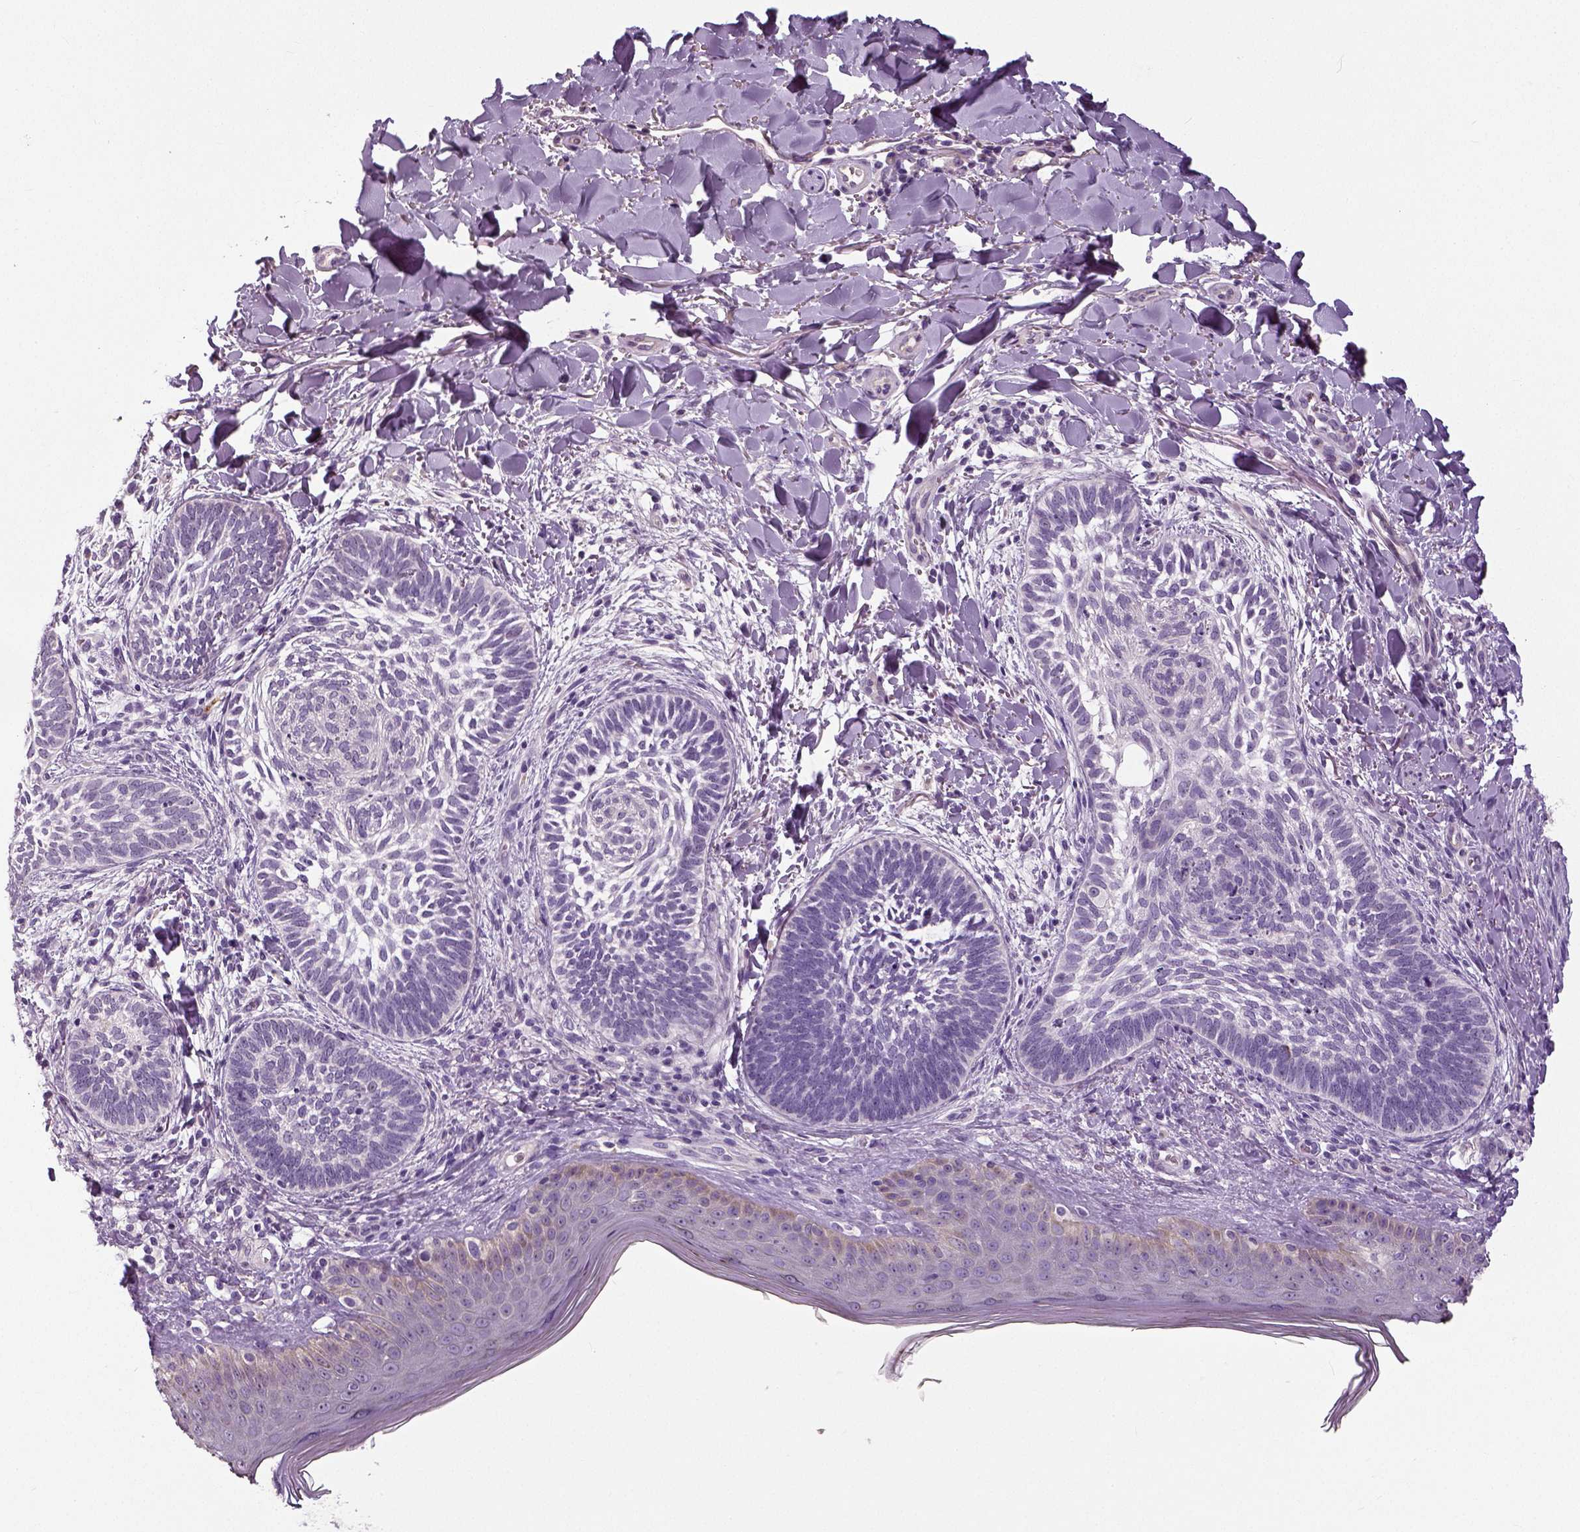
{"staining": {"intensity": "negative", "quantity": "none", "location": "none"}, "tissue": "skin cancer", "cell_type": "Tumor cells", "image_type": "cancer", "snomed": [{"axis": "morphology", "description": "Normal tissue, NOS"}, {"axis": "morphology", "description": "Basal cell carcinoma"}, {"axis": "topography", "description": "Skin"}], "caption": "Immunohistochemistry of skin basal cell carcinoma demonstrates no staining in tumor cells.", "gene": "NECAB1", "patient": {"sex": "male", "age": 46}}